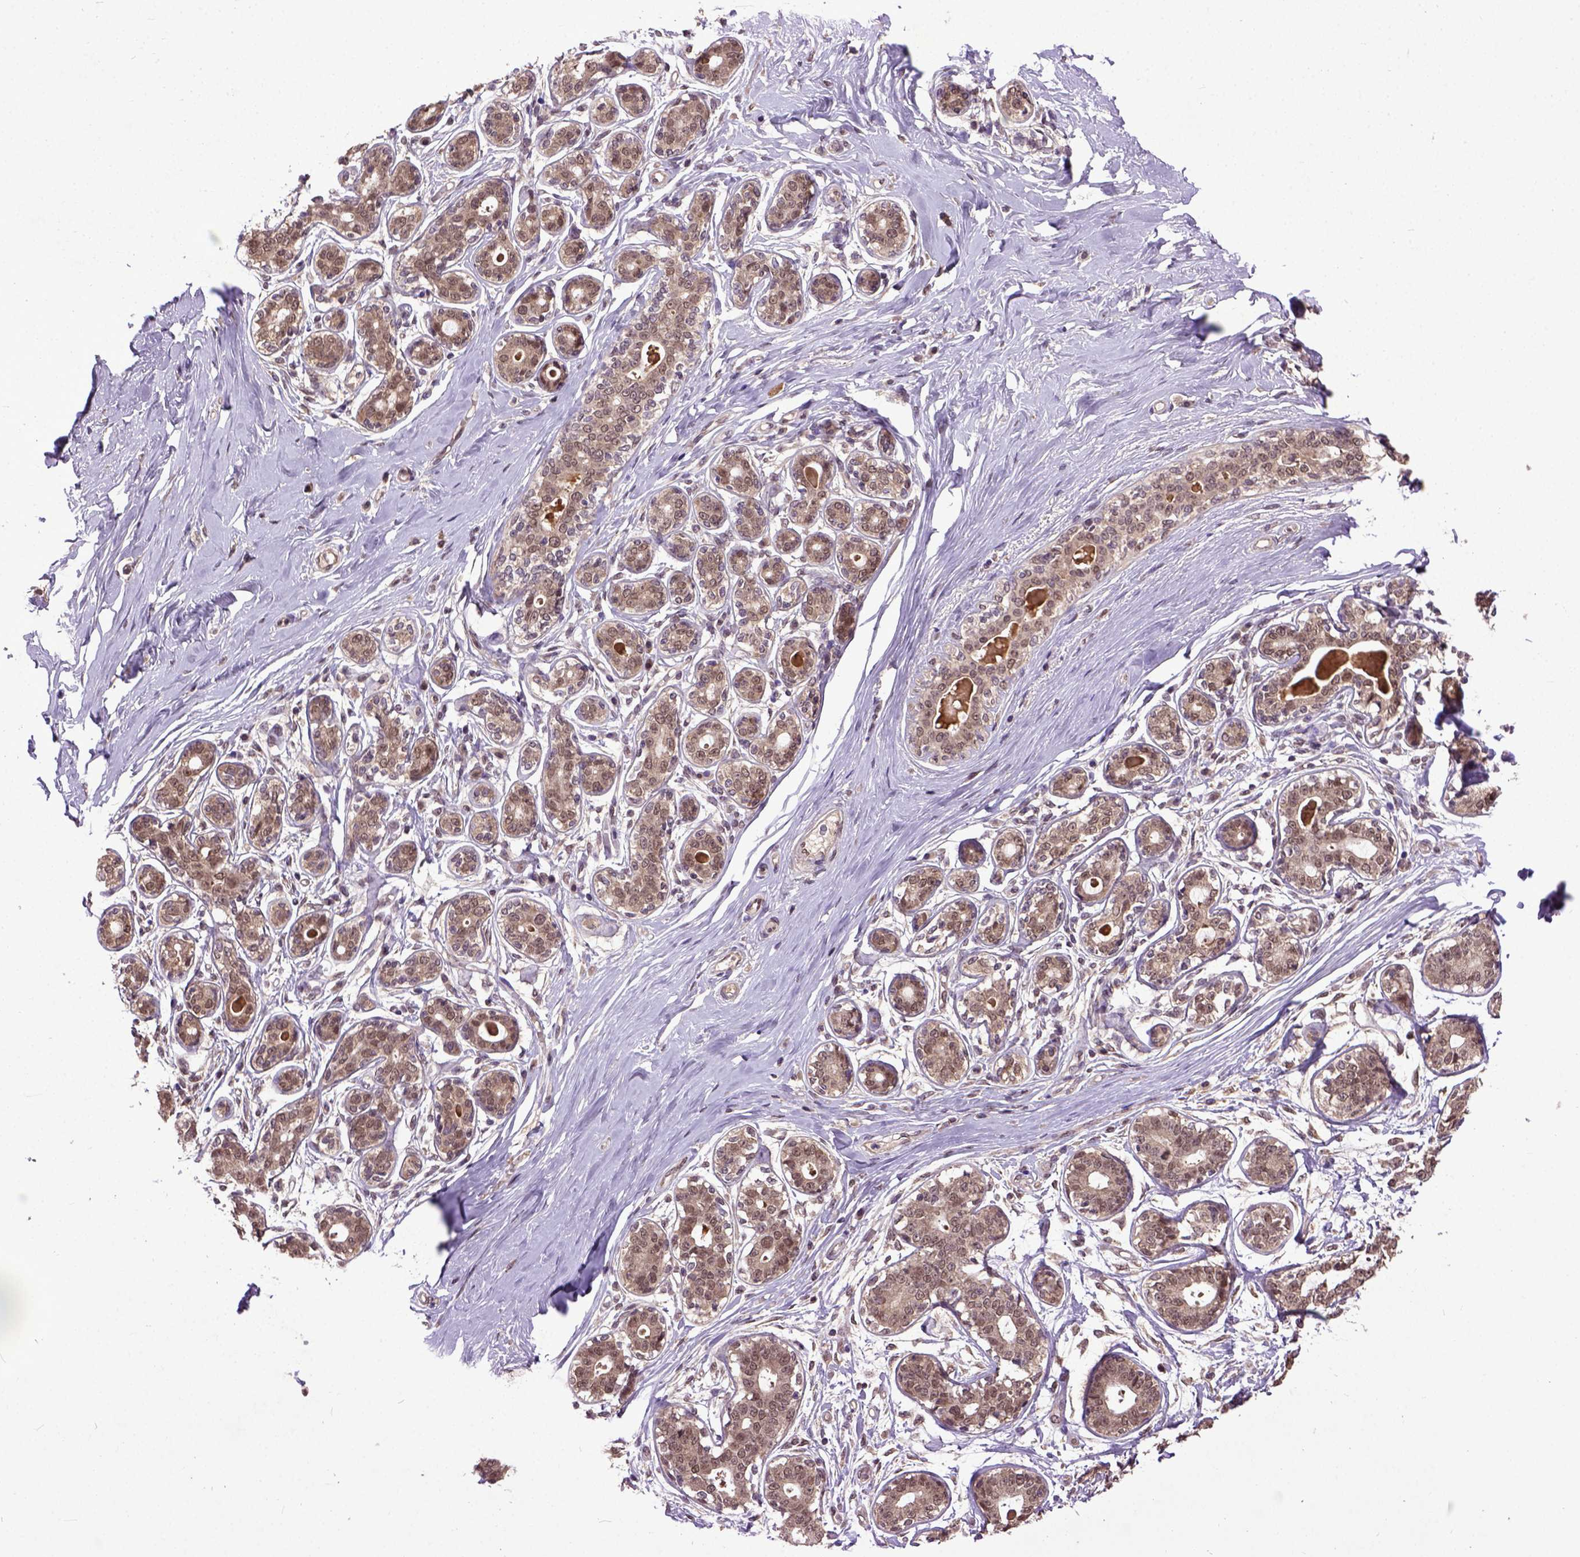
{"staining": {"intensity": "moderate", "quantity": ">75%", "location": "cytoplasmic/membranous,nuclear"}, "tissue": "breast", "cell_type": "Adipocytes", "image_type": "normal", "snomed": [{"axis": "morphology", "description": "Normal tissue, NOS"}, {"axis": "topography", "description": "Skin"}, {"axis": "topography", "description": "Breast"}], "caption": "The image displays staining of unremarkable breast, revealing moderate cytoplasmic/membranous,nuclear protein positivity (brown color) within adipocytes. The staining was performed using DAB to visualize the protein expression in brown, while the nuclei were stained in blue with hematoxylin (Magnification: 20x).", "gene": "UBA3", "patient": {"sex": "female", "age": 43}}